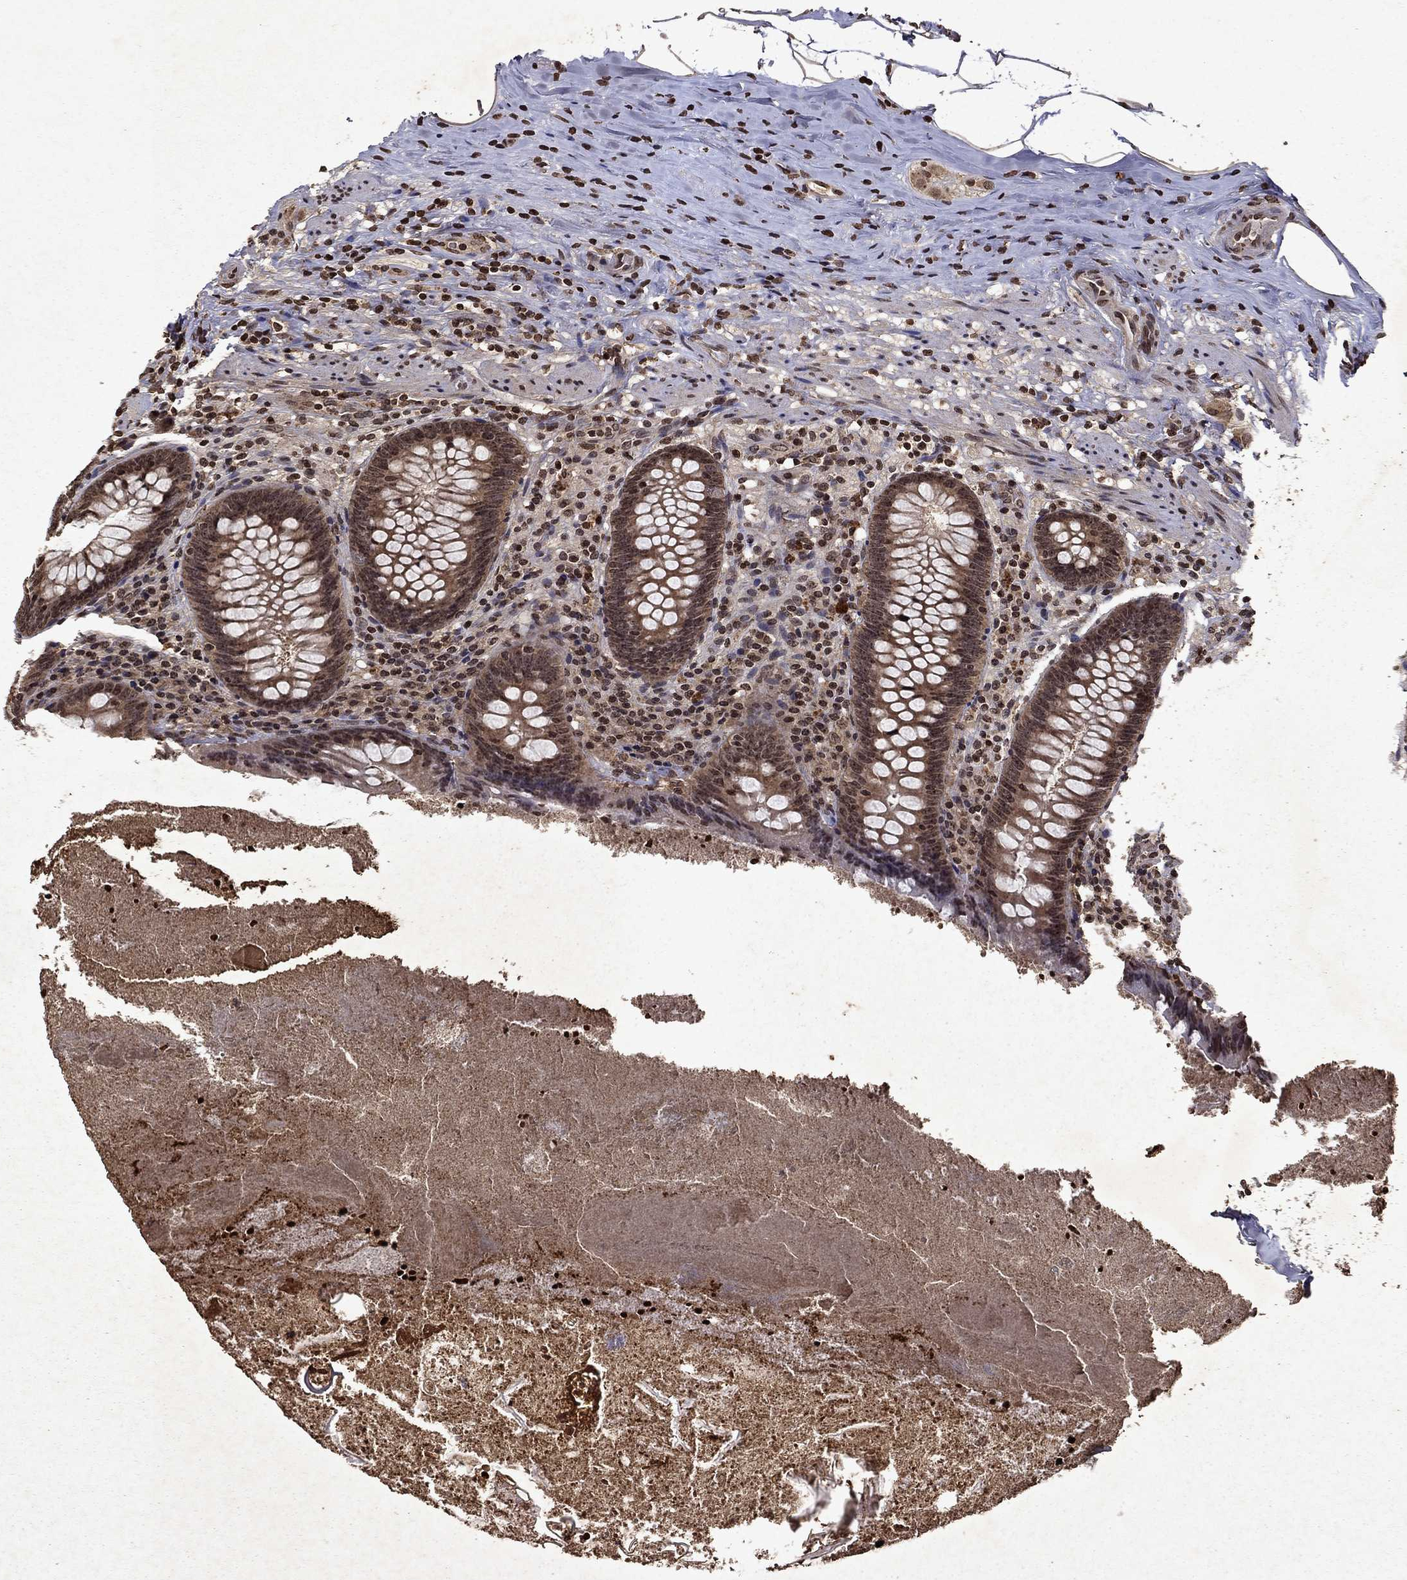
{"staining": {"intensity": "moderate", "quantity": "25%-75%", "location": "cytoplasmic/membranous,nuclear"}, "tissue": "appendix", "cell_type": "Glandular cells", "image_type": "normal", "snomed": [{"axis": "morphology", "description": "Normal tissue, NOS"}, {"axis": "topography", "description": "Appendix"}], "caption": "High-power microscopy captured an IHC micrograph of normal appendix, revealing moderate cytoplasmic/membranous,nuclear positivity in about 25%-75% of glandular cells. The staining is performed using DAB (3,3'-diaminobenzidine) brown chromogen to label protein expression. The nuclei are counter-stained blue using hematoxylin.", "gene": "PIN4", "patient": {"sex": "male", "age": 47}}